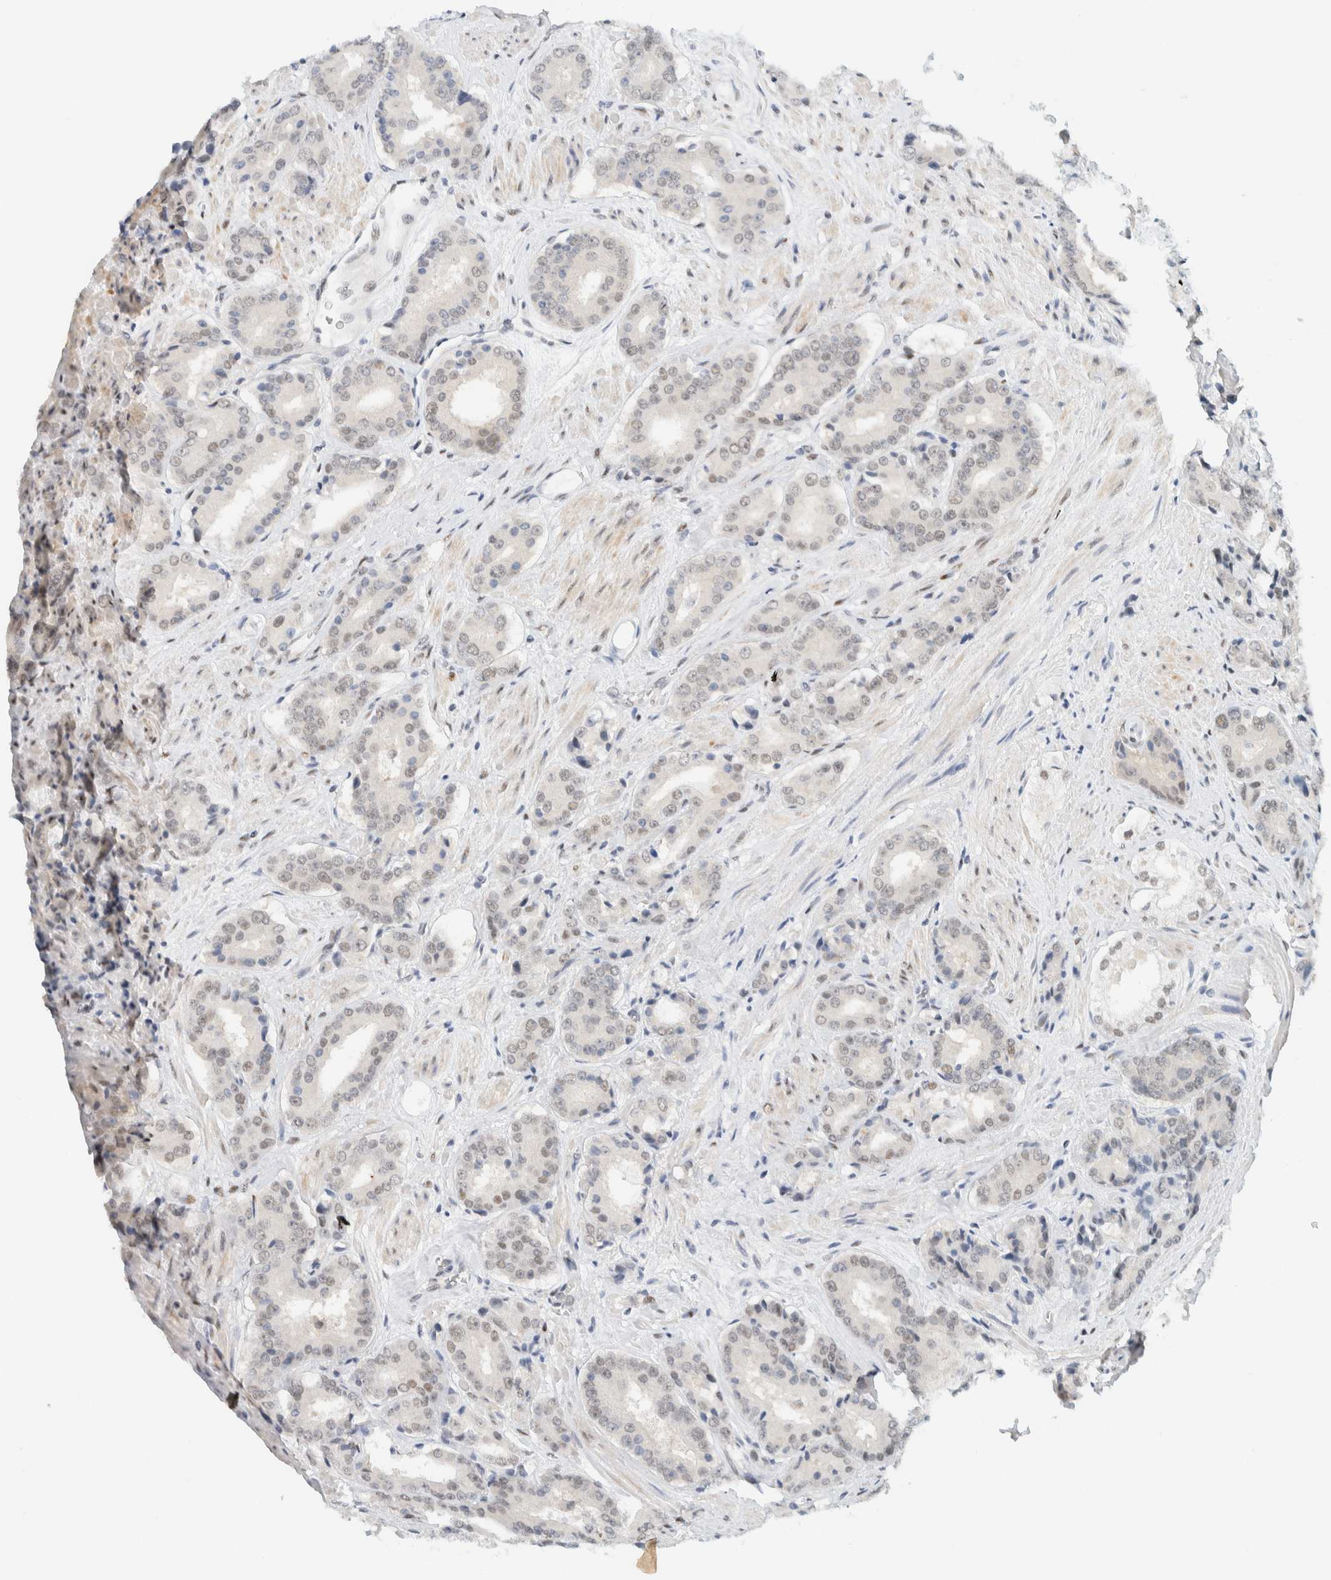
{"staining": {"intensity": "weak", "quantity": "<25%", "location": "nuclear"}, "tissue": "prostate cancer", "cell_type": "Tumor cells", "image_type": "cancer", "snomed": [{"axis": "morphology", "description": "Adenocarcinoma, High grade"}, {"axis": "topography", "description": "Prostate"}], "caption": "Immunohistochemistry micrograph of neoplastic tissue: prostate cancer (high-grade adenocarcinoma) stained with DAB (3,3'-diaminobenzidine) shows no significant protein positivity in tumor cells.", "gene": "ZNF683", "patient": {"sex": "male", "age": 71}}